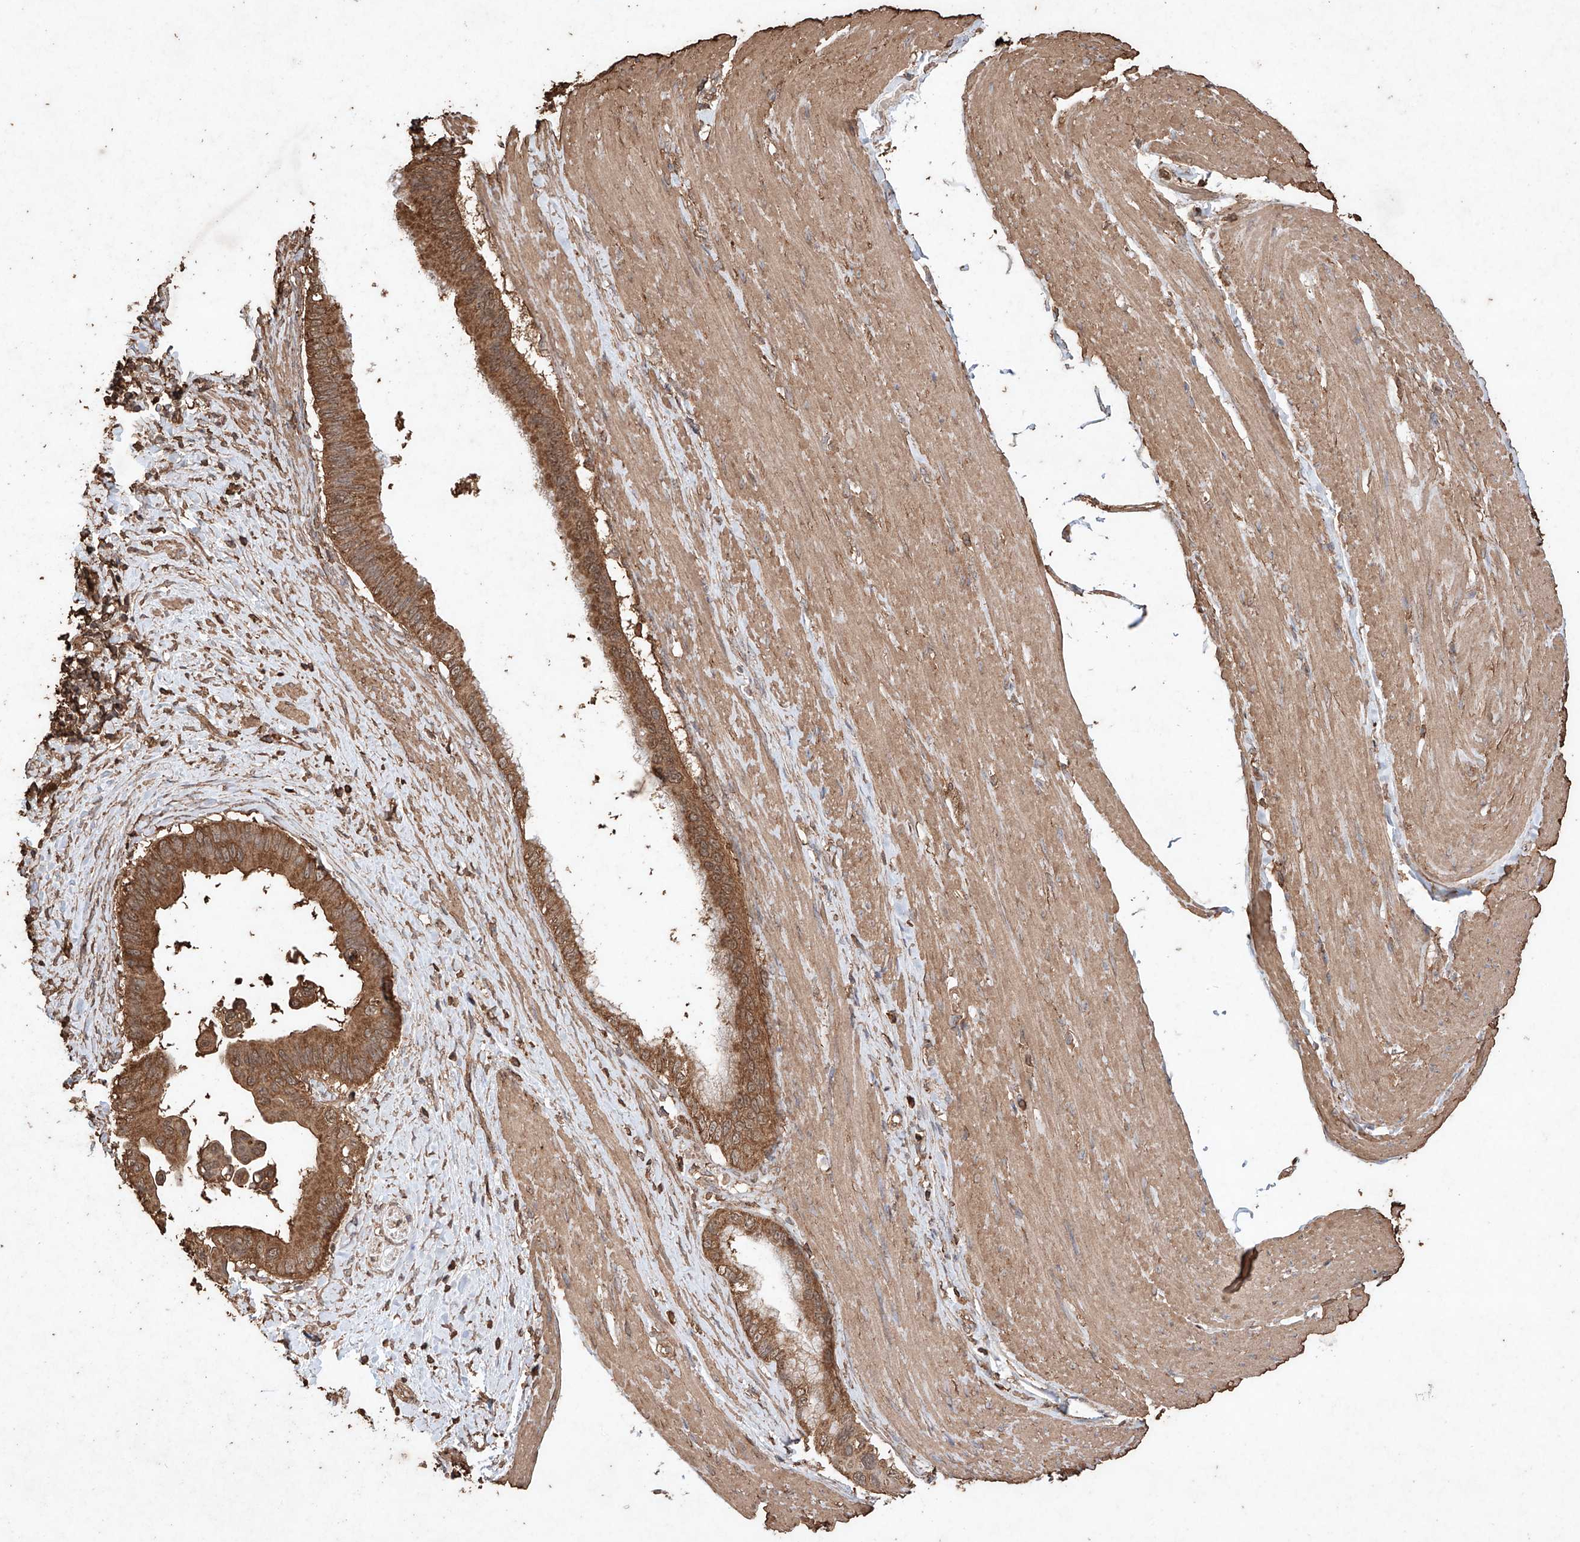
{"staining": {"intensity": "moderate", "quantity": ">75%", "location": "cytoplasmic/membranous"}, "tissue": "pancreatic cancer", "cell_type": "Tumor cells", "image_type": "cancer", "snomed": [{"axis": "morphology", "description": "Adenocarcinoma, NOS"}, {"axis": "topography", "description": "Pancreas"}], "caption": "IHC histopathology image of neoplastic tissue: pancreatic cancer stained using IHC displays medium levels of moderate protein expression localized specifically in the cytoplasmic/membranous of tumor cells, appearing as a cytoplasmic/membranous brown color.", "gene": "M6PR", "patient": {"sex": "female", "age": 56}}